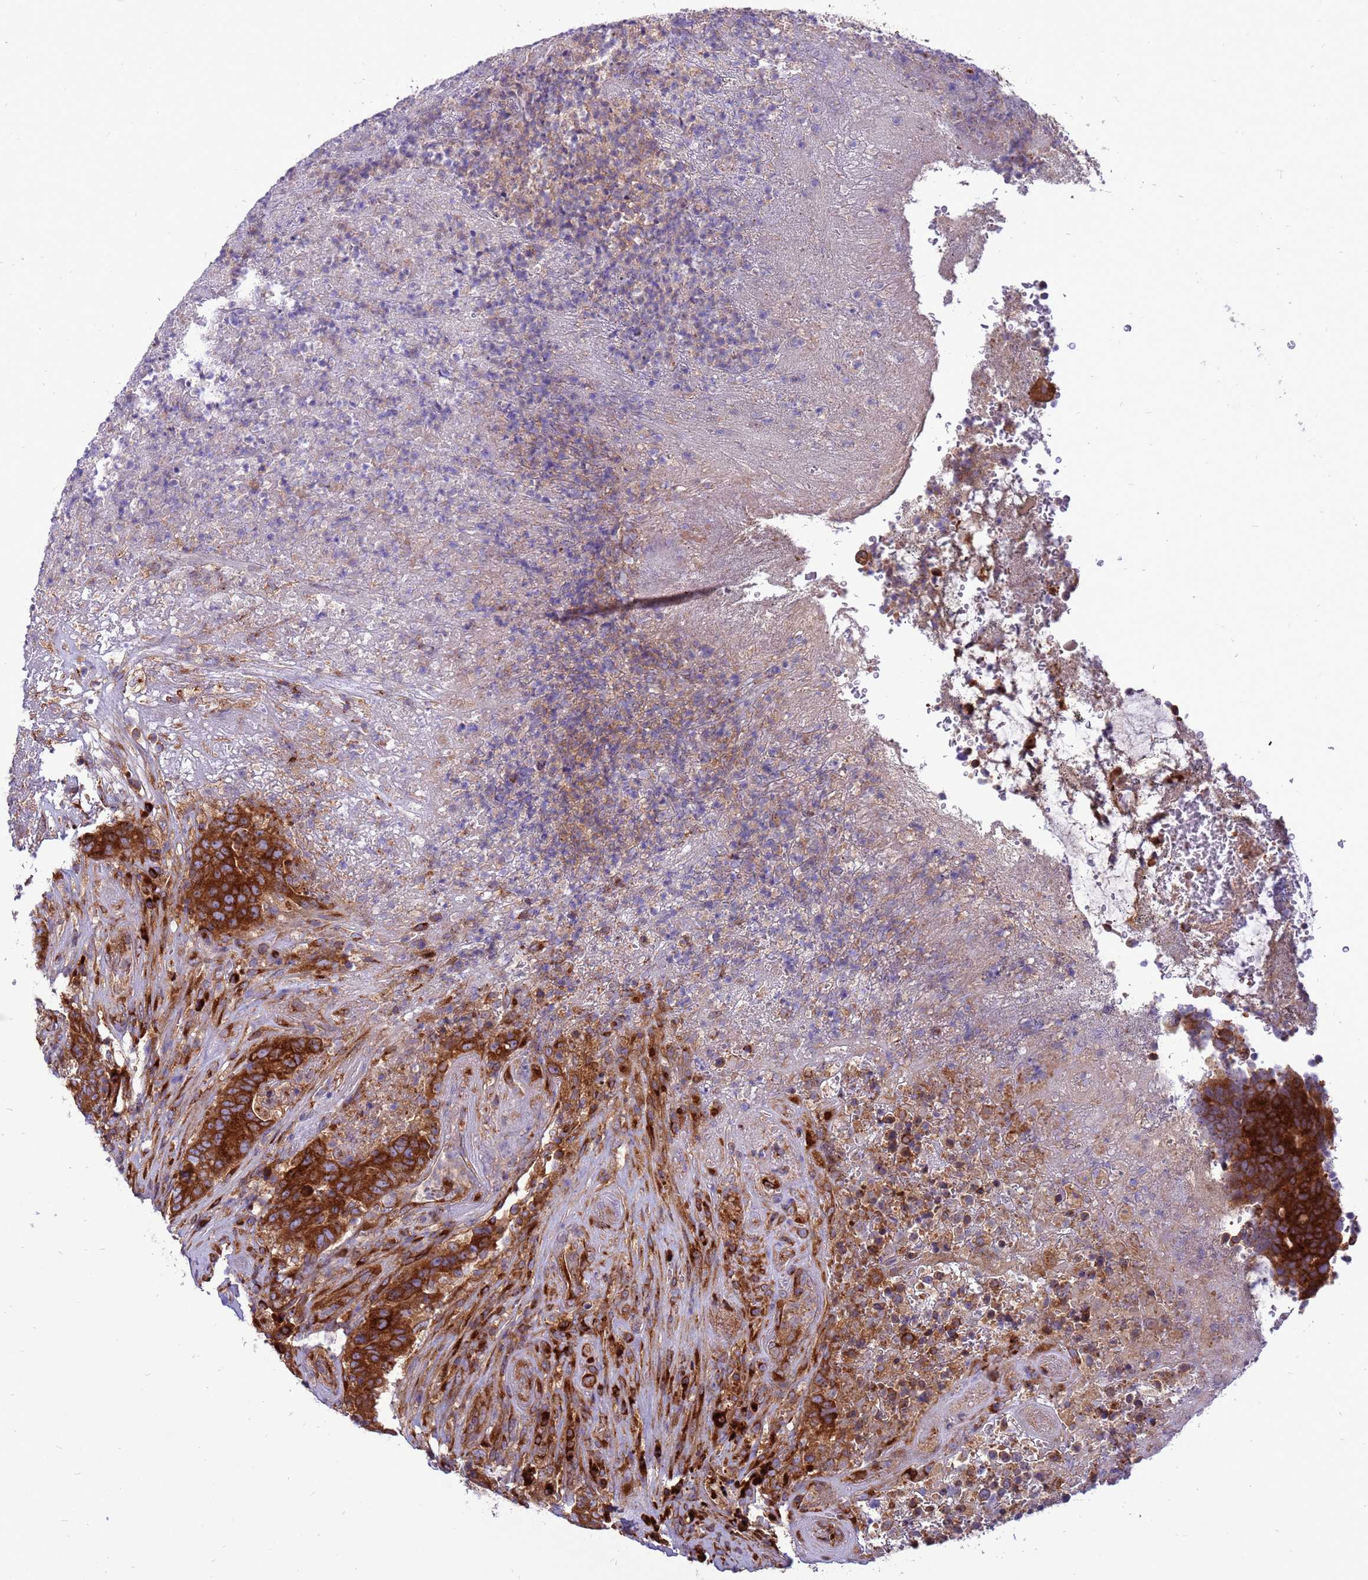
{"staining": {"intensity": "strong", "quantity": ">75%", "location": "cytoplasmic/membranous"}, "tissue": "colorectal cancer", "cell_type": "Tumor cells", "image_type": "cancer", "snomed": [{"axis": "morphology", "description": "Adenocarcinoma, NOS"}, {"axis": "topography", "description": "Colon"}], "caption": "An immunohistochemistry photomicrograph of neoplastic tissue is shown. Protein staining in brown shows strong cytoplasmic/membranous positivity in colorectal adenocarcinoma within tumor cells.", "gene": "ZC3HAV1", "patient": {"sex": "female", "age": 75}}